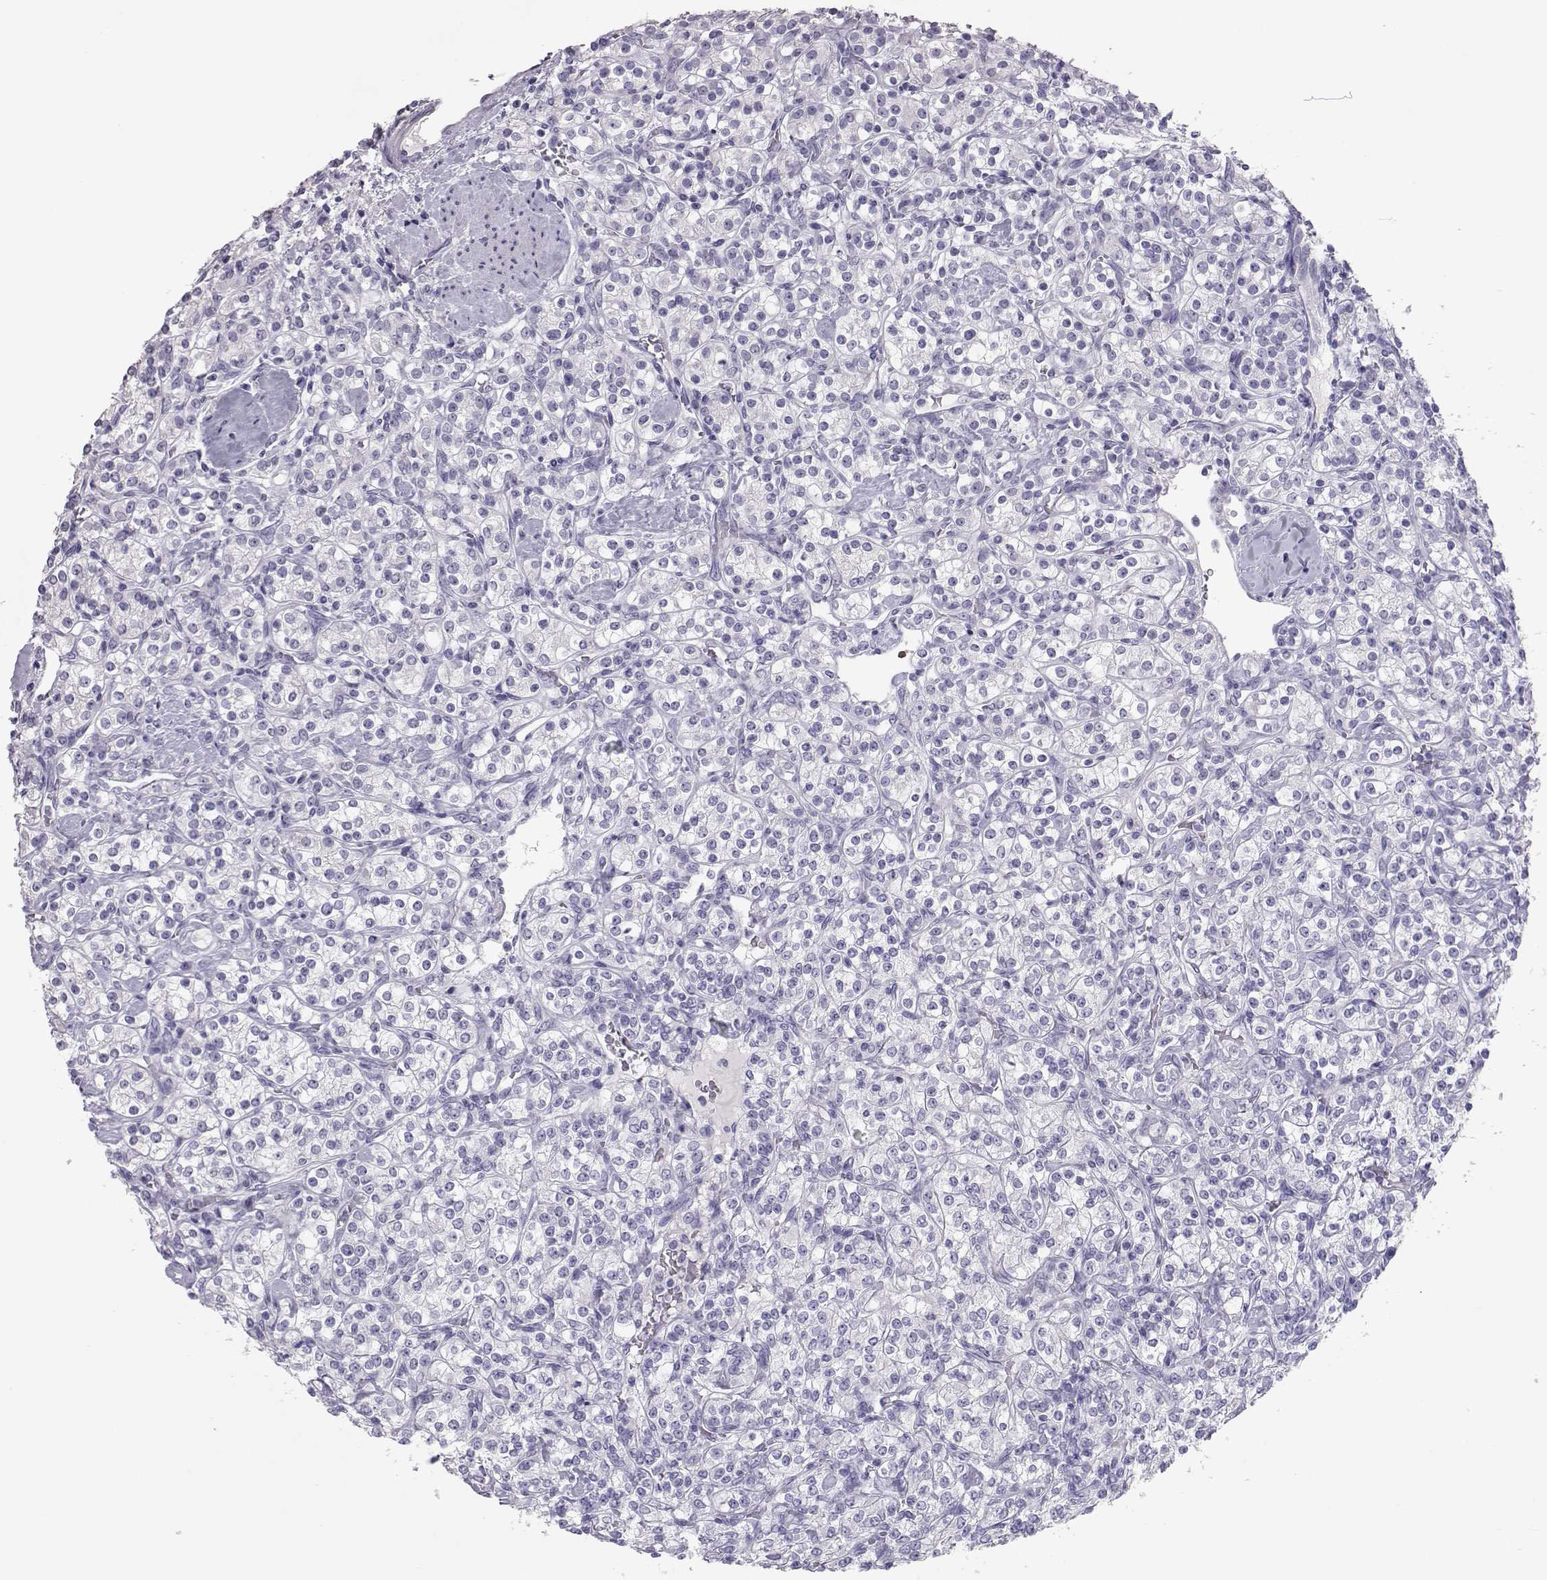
{"staining": {"intensity": "negative", "quantity": "none", "location": "none"}, "tissue": "renal cancer", "cell_type": "Tumor cells", "image_type": "cancer", "snomed": [{"axis": "morphology", "description": "Adenocarcinoma, NOS"}, {"axis": "topography", "description": "Kidney"}], "caption": "Immunohistochemistry histopathology image of human renal cancer (adenocarcinoma) stained for a protein (brown), which exhibits no positivity in tumor cells.", "gene": "PMCH", "patient": {"sex": "male", "age": 77}}